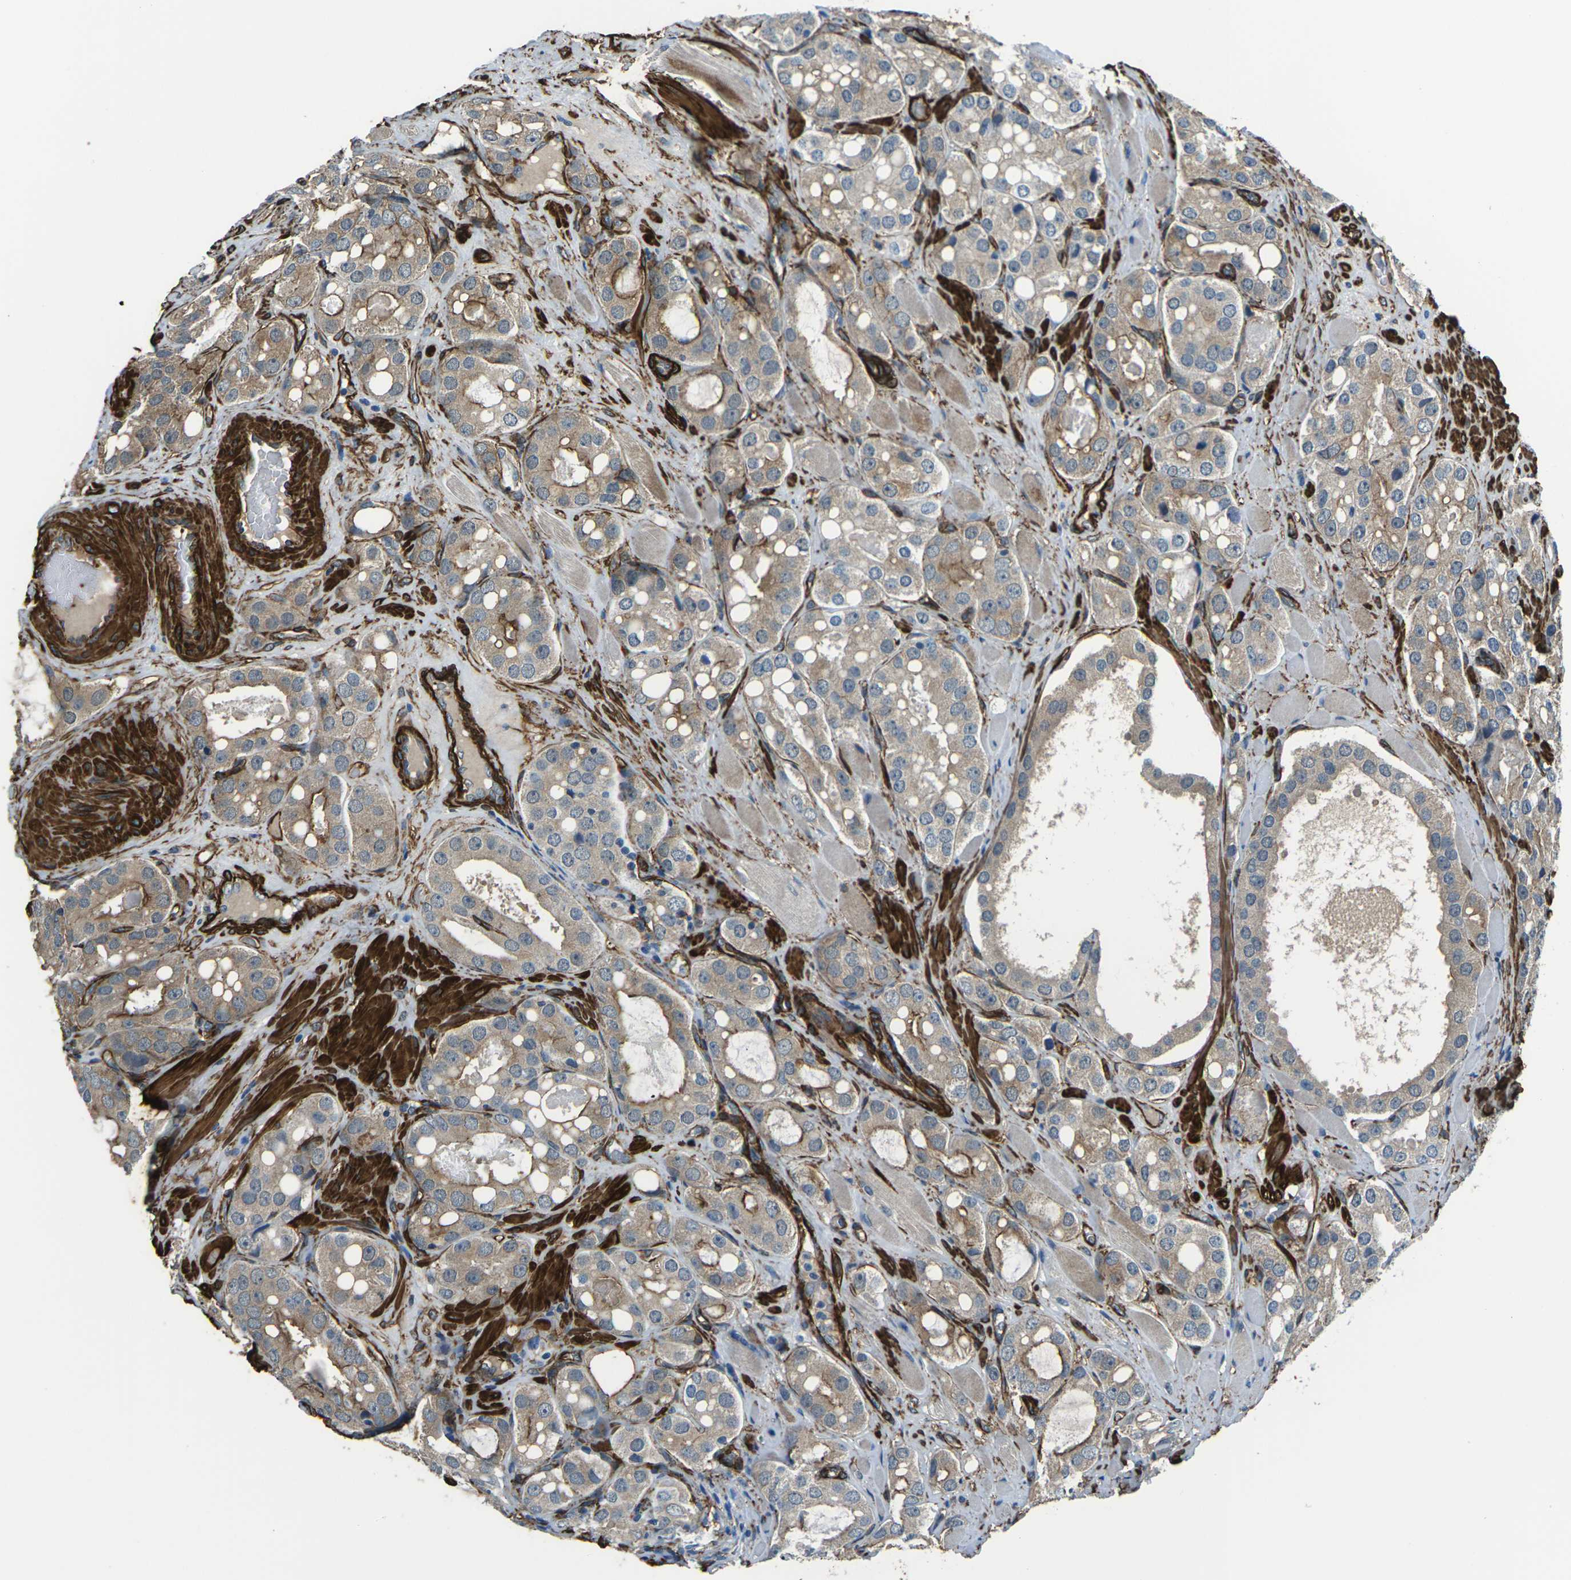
{"staining": {"intensity": "weak", "quantity": "25%-75%", "location": "cytoplasmic/membranous"}, "tissue": "prostate cancer", "cell_type": "Tumor cells", "image_type": "cancer", "snomed": [{"axis": "morphology", "description": "Adenocarcinoma, High grade"}, {"axis": "topography", "description": "Prostate"}], "caption": "Immunohistochemical staining of human prostate adenocarcinoma (high-grade) reveals low levels of weak cytoplasmic/membranous protein expression in approximately 25%-75% of tumor cells. (Stains: DAB in brown, nuclei in blue, Microscopy: brightfield microscopy at high magnification).", "gene": "GRAMD1C", "patient": {"sex": "male", "age": 65}}